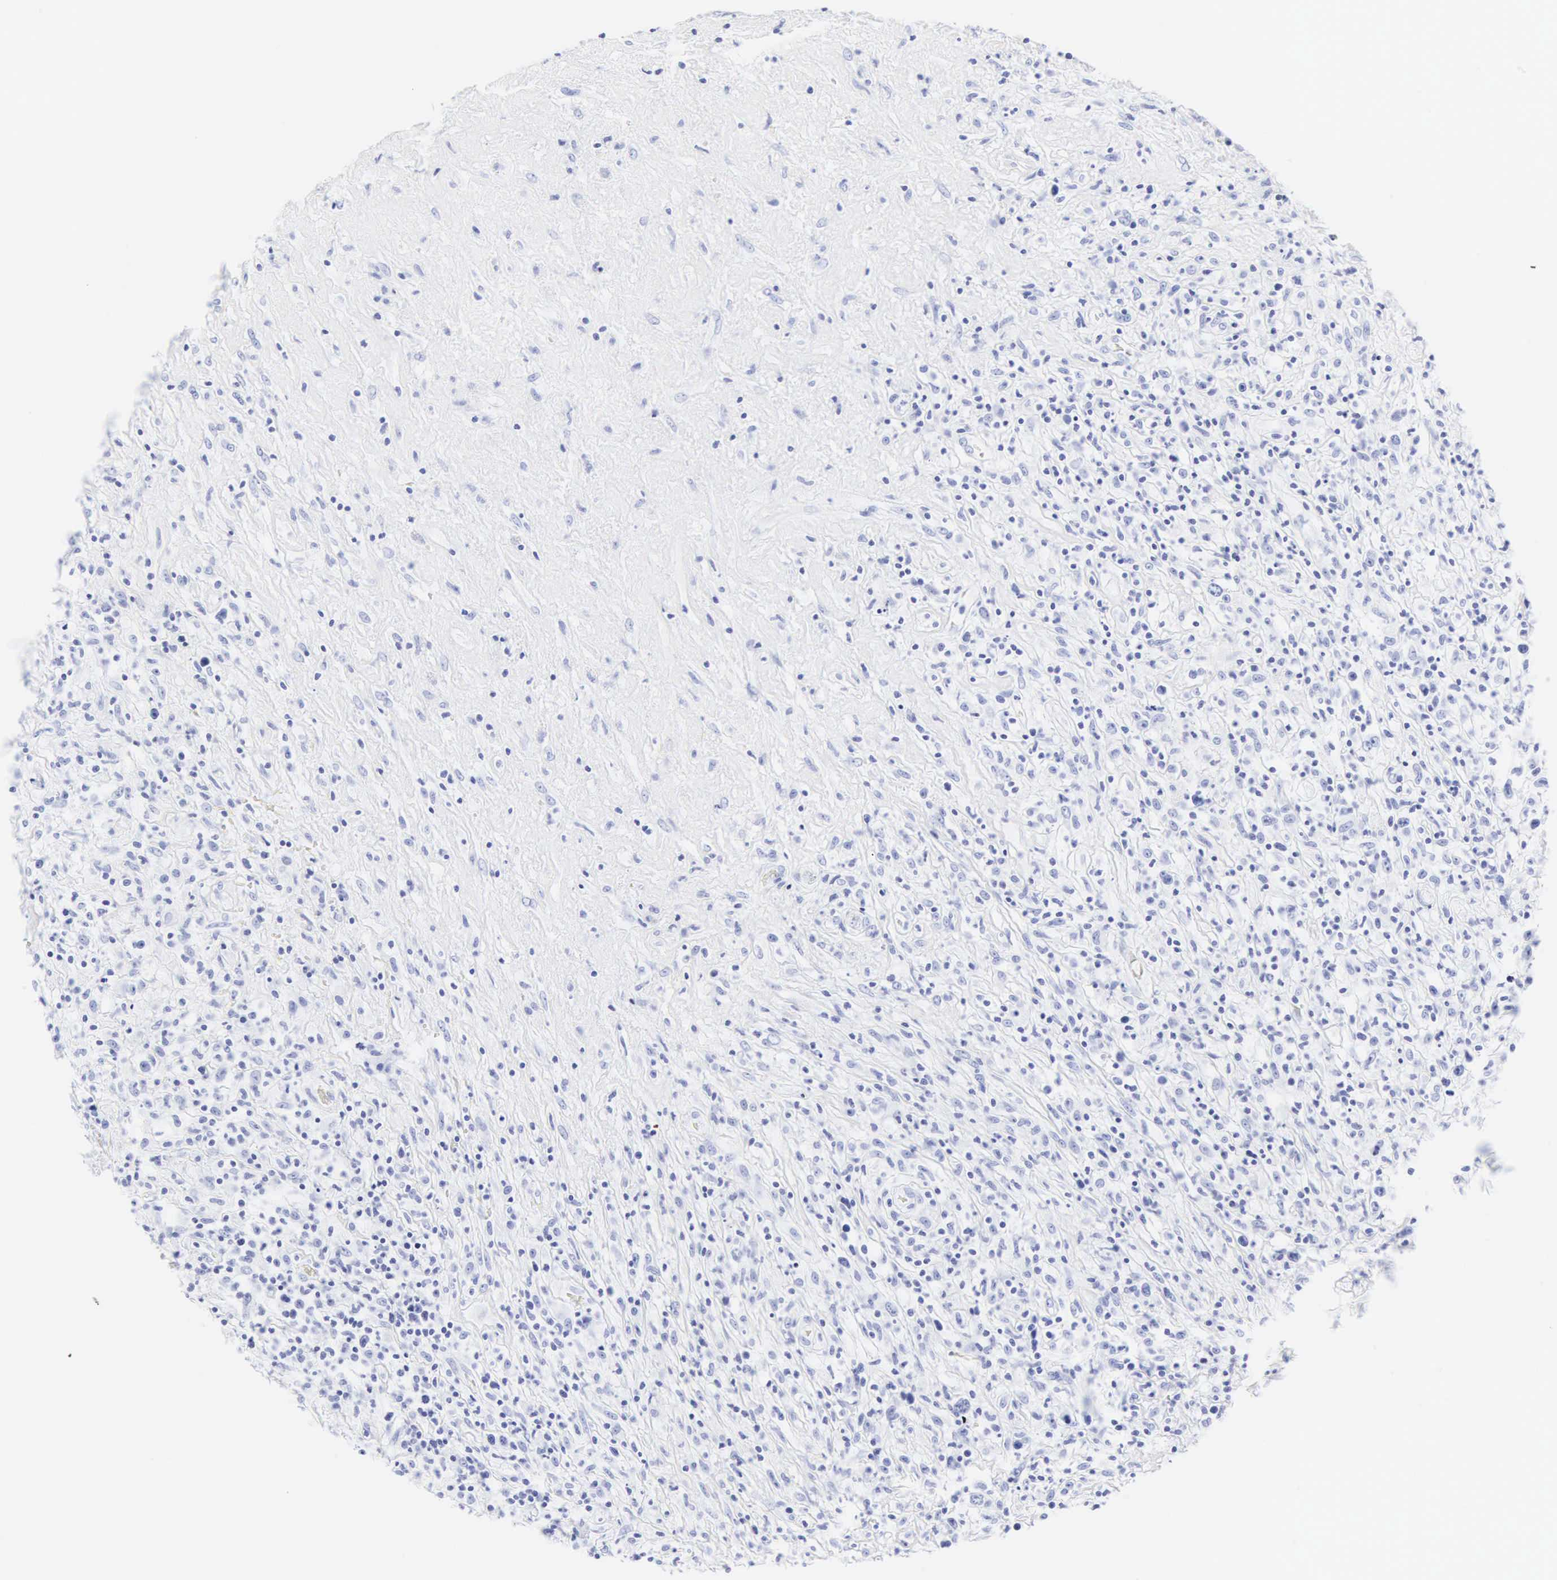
{"staining": {"intensity": "negative", "quantity": "none", "location": "none"}, "tissue": "lymphoma", "cell_type": "Tumor cells", "image_type": "cancer", "snomed": [{"axis": "morphology", "description": "Hodgkin's disease, NOS"}, {"axis": "topography", "description": "Lymph node"}], "caption": "The immunohistochemistry (IHC) photomicrograph has no significant expression in tumor cells of Hodgkin's disease tissue.", "gene": "CGB3", "patient": {"sex": "male", "age": 46}}